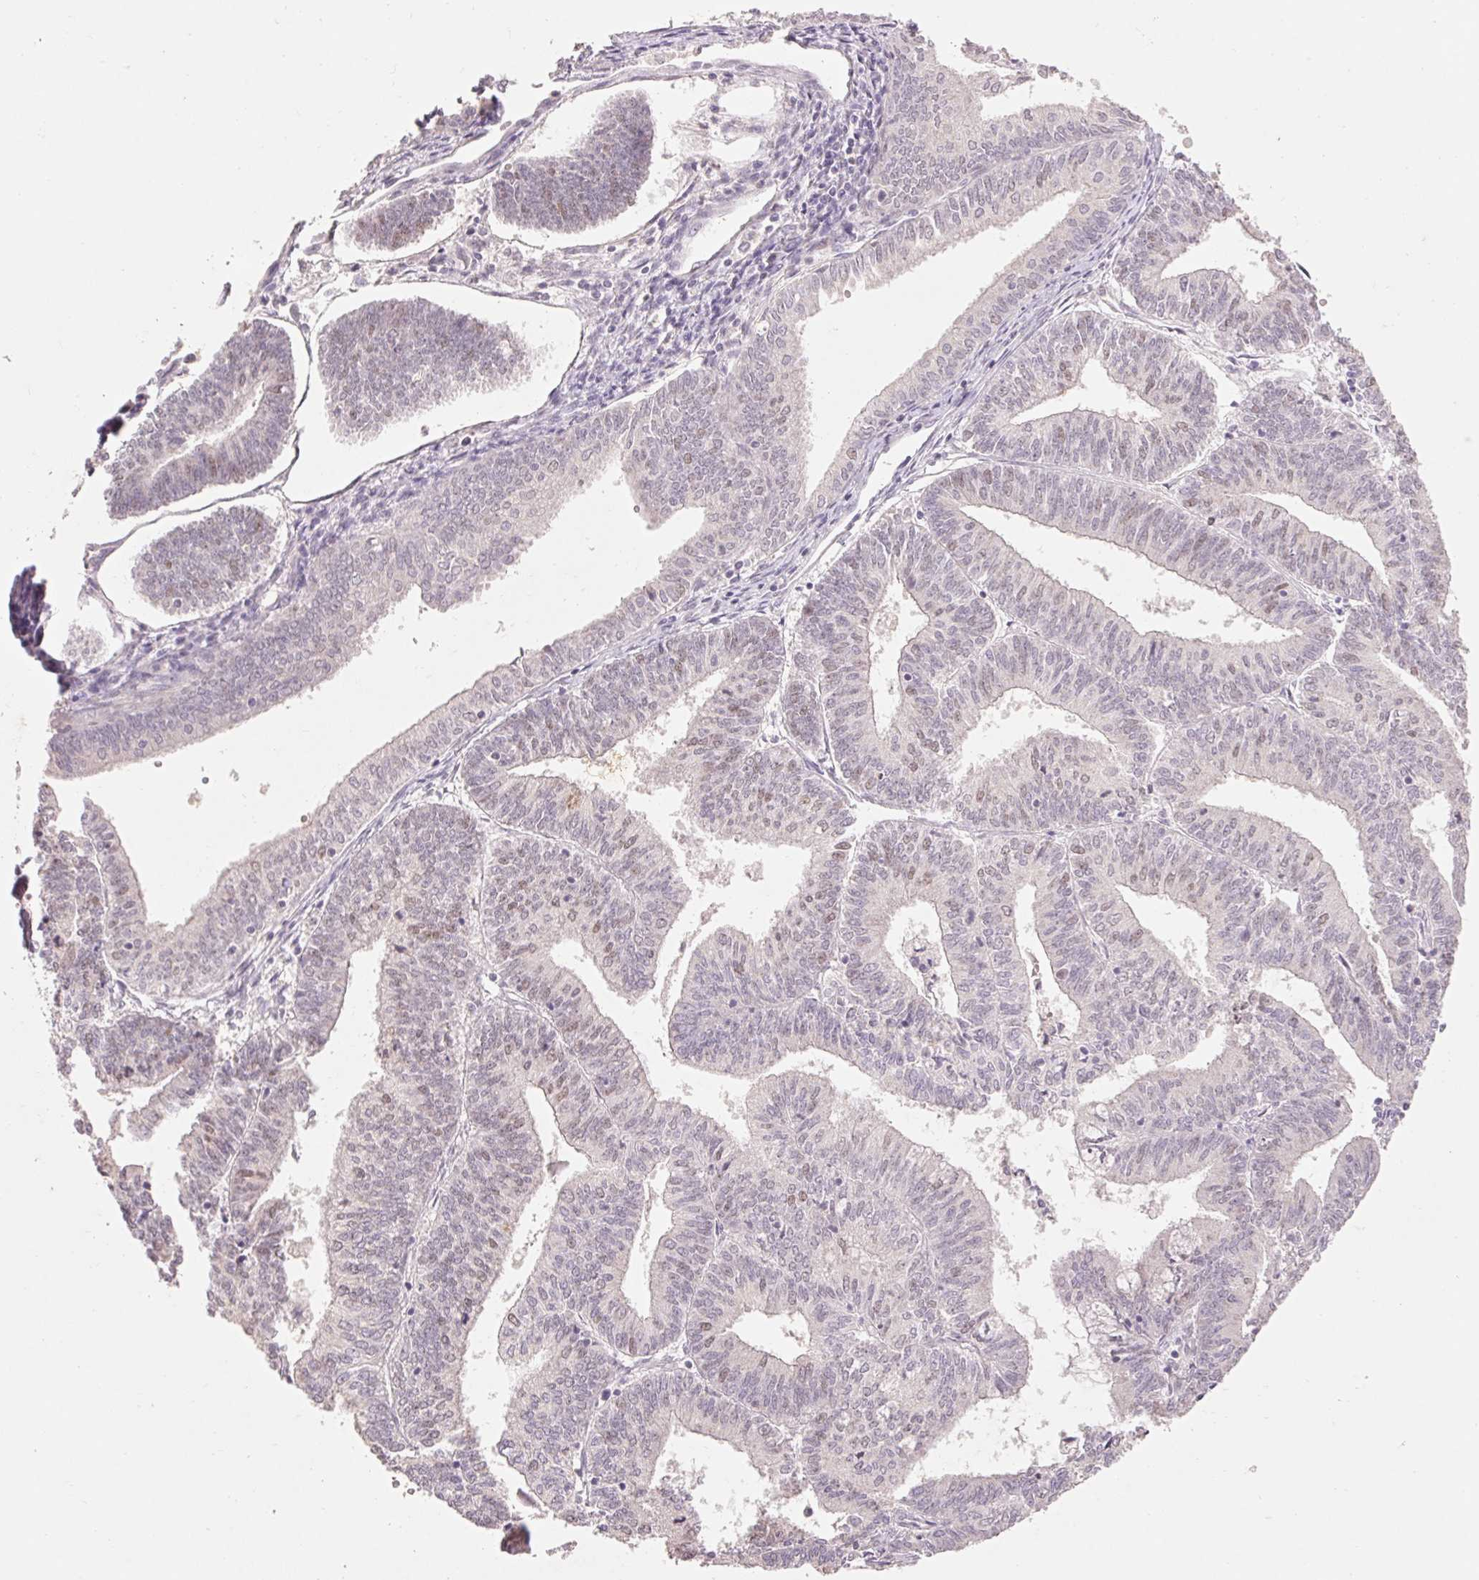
{"staining": {"intensity": "moderate", "quantity": "<25%", "location": "nuclear"}, "tissue": "endometrial cancer", "cell_type": "Tumor cells", "image_type": "cancer", "snomed": [{"axis": "morphology", "description": "Adenocarcinoma, NOS"}, {"axis": "topography", "description": "Endometrium"}], "caption": "Protein staining exhibits moderate nuclear positivity in approximately <25% of tumor cells in adenocarcinoma (endometrial).", "gene": "SKP2", "patient": {"sex": "female", "age": 61}}